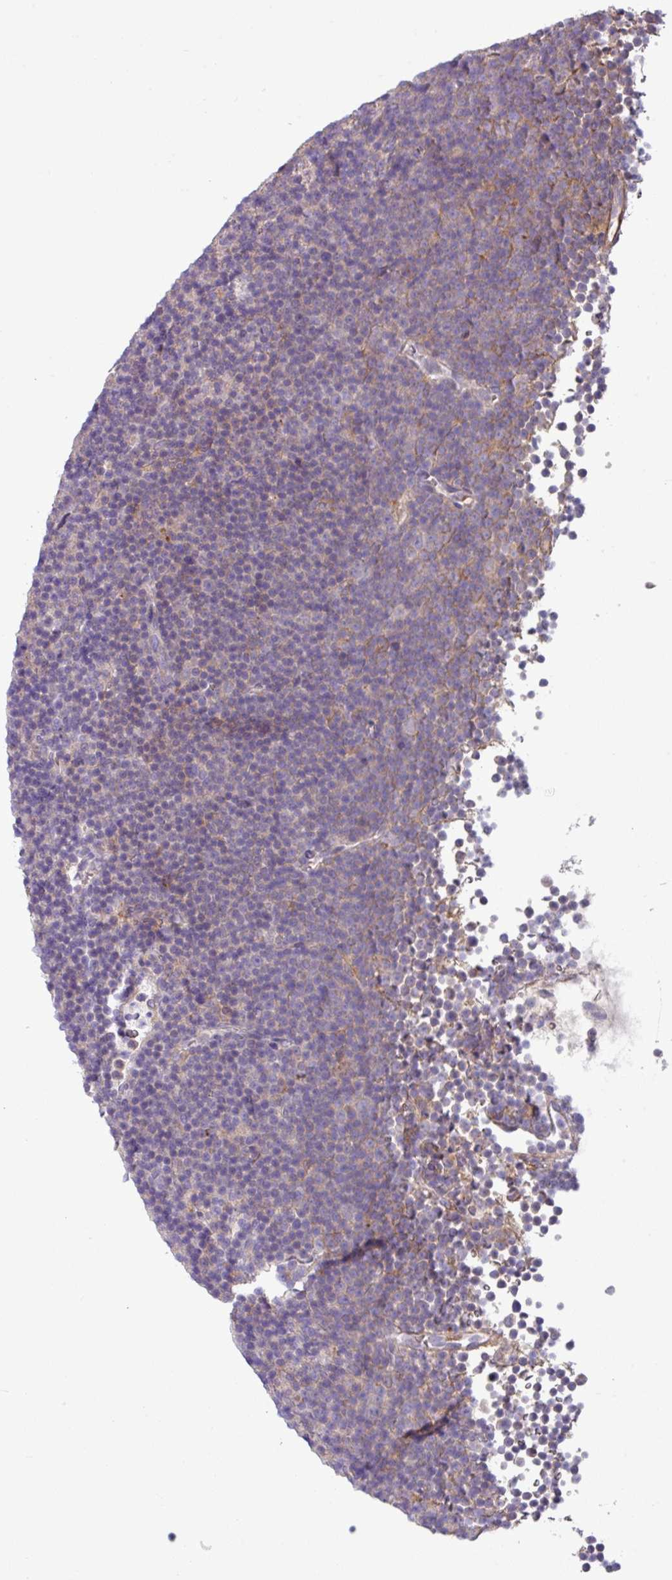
{"staining": {"intensity": "negative", "quantity": "none", "location": "none"}, "tissue": "lymphoma", "cell_type": "Tumor cells", "image_type": "cancer", "snomed": [{"axis": "morphology", "description": "Malignant lymphoma, non-Hodgkin's type, Low grade"}, {"axis": "topography", "description": "Lymph node"}], "caption": "Photomicrograph shows no significant protein expression in tumor cells of lymphoma.", "gene": "SLC23A2", "patient": {"sex": "female", "age": 67}}